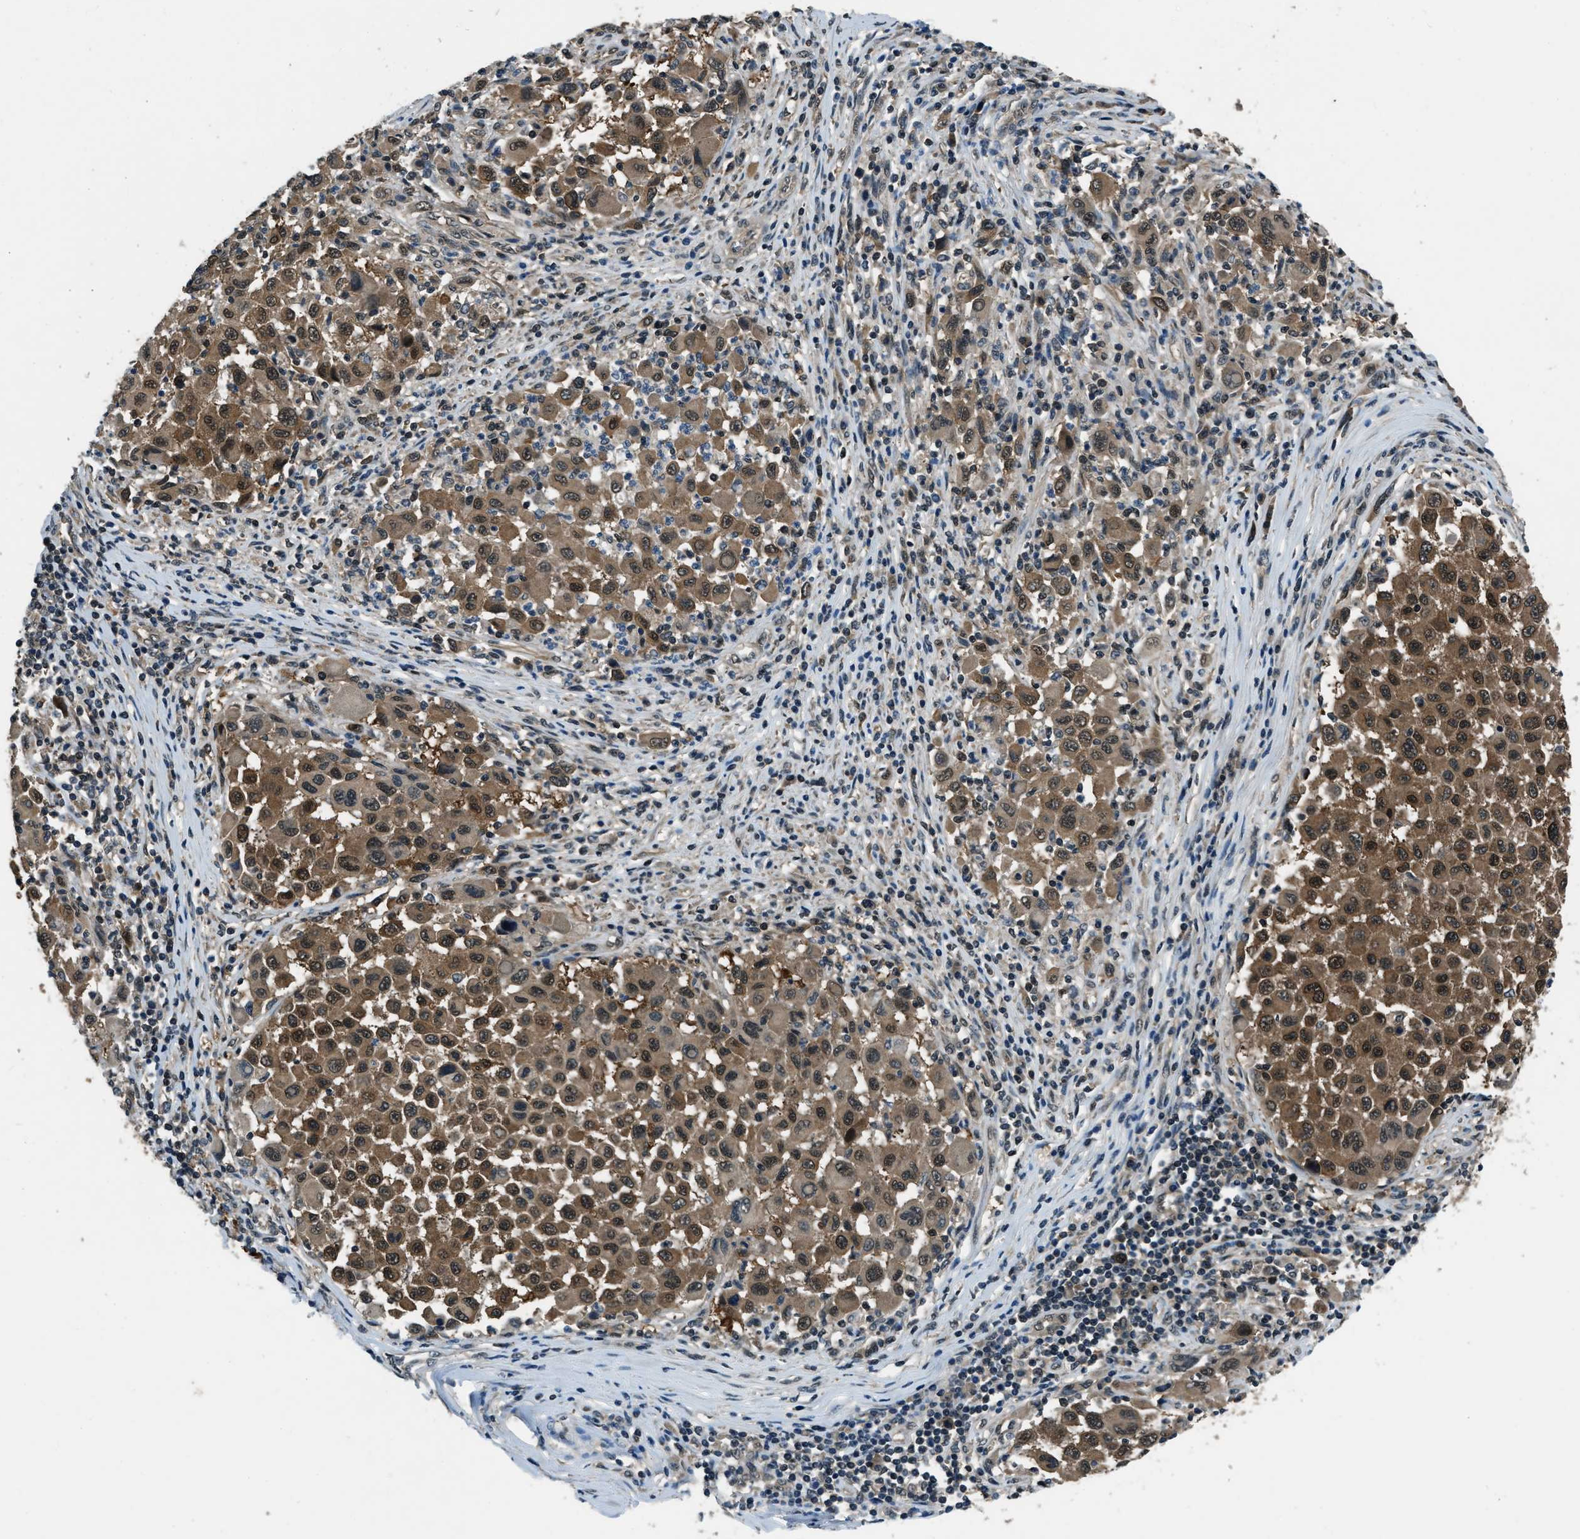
{"staining": {"intensity": "moderate", "quantity": ">75%", "location": "cytoplasmic/membranous,nuclear"}, "tissue": "melanoma", "cell_type": "Tumor cells", "image_type": "cancer", "snomed": [{"axis": "morphology", "description": "Malignant melanoma, Metastatic site"}, {"axis": "topography", "description": "Lymph node"}], "caption": "The immunohistochemical stain labels moderate cytoplasmic/membranous and nuclear staining in tumor cells of melanoma tissue. The staining was performed using DAB to visualize the protein expression in brown, while the nuclei were stained in blue with hematoxylin (Magnification: 20x).", "gene": "NUDCD3", "patient": {"sex": "male", "age": 61}}